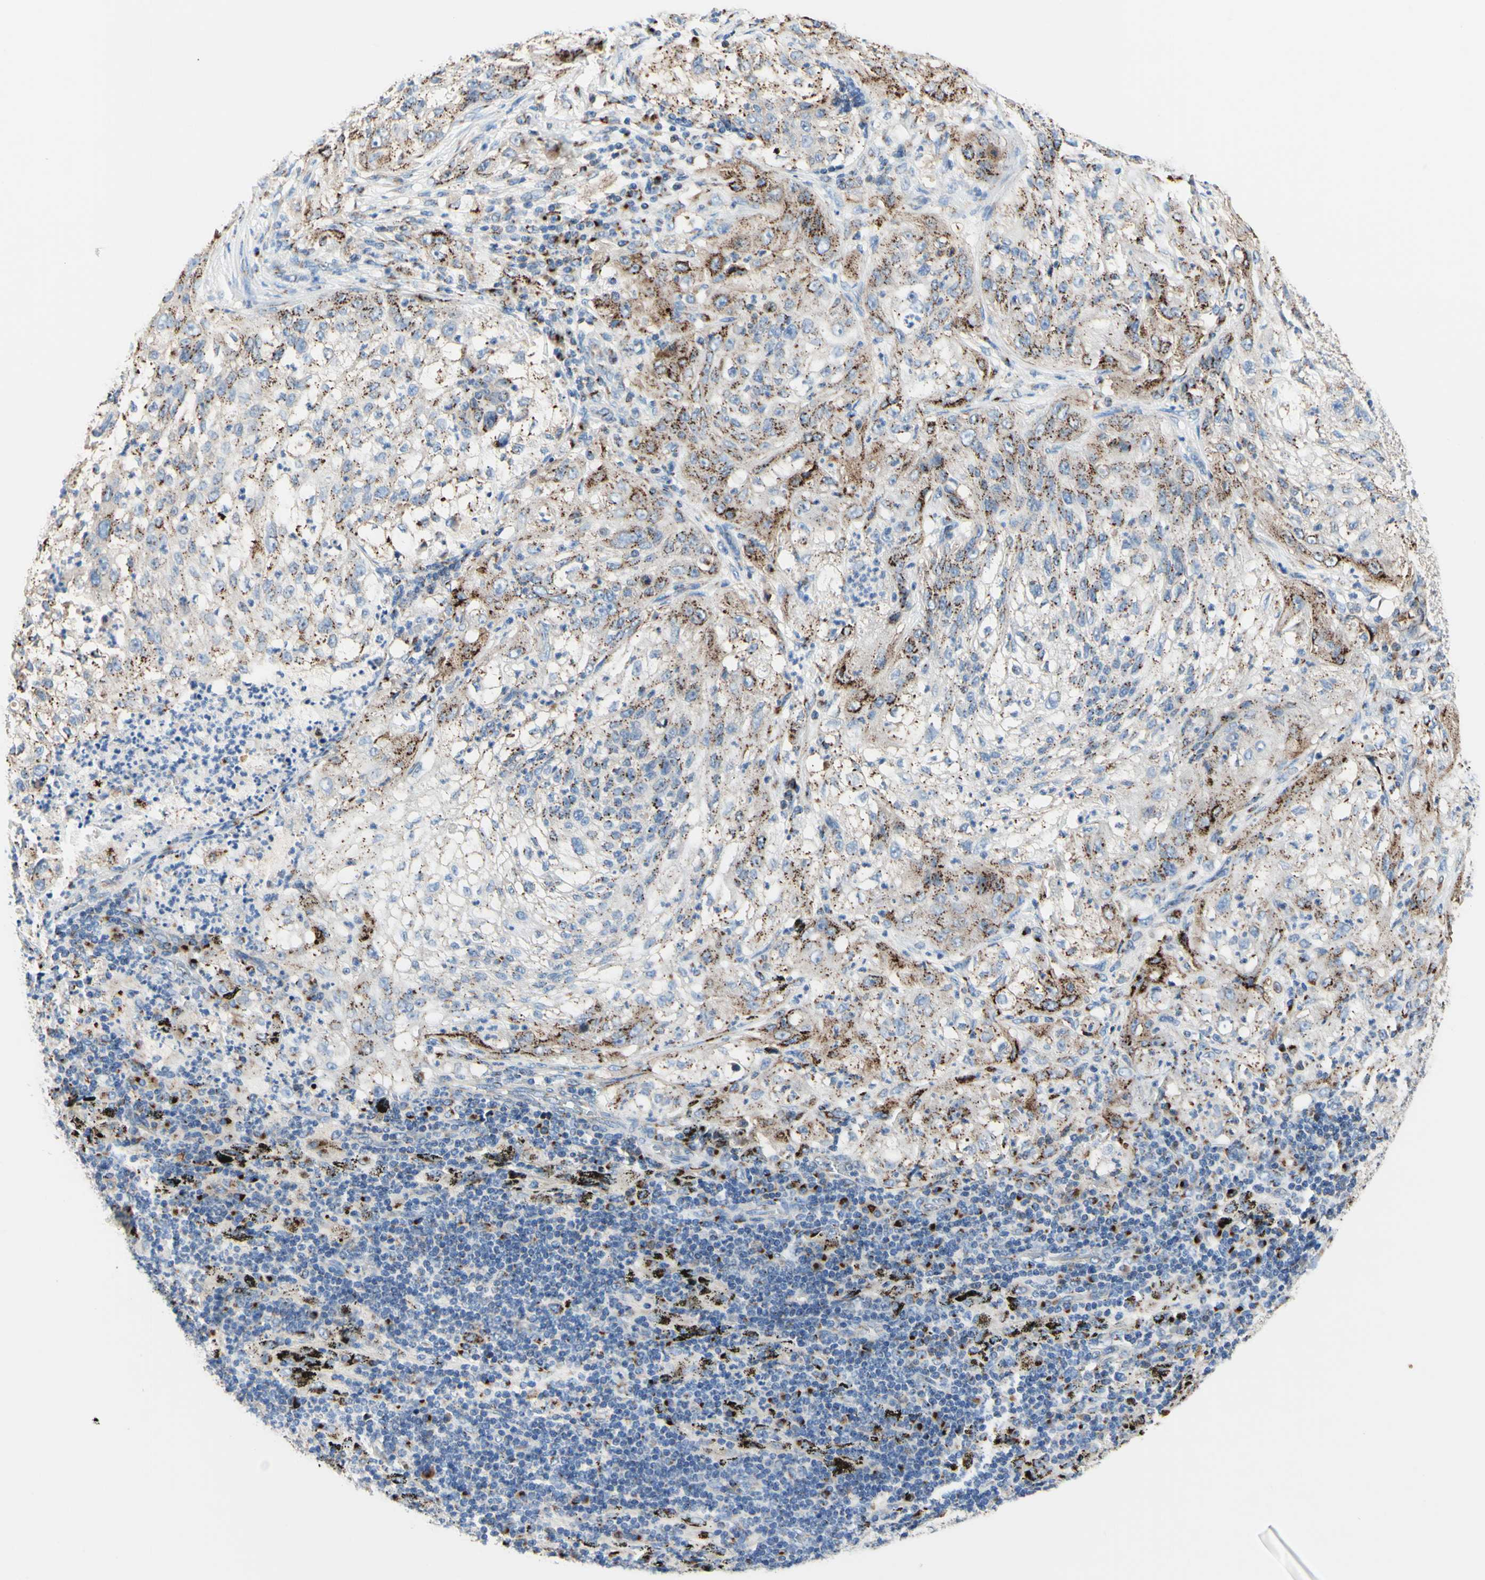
{"staining": {"intensity": "moderate", "quantity": "25%-75%", "location": "cytoplasmic/membranous"}, "tissue": "lung cancer", "cell_type": "Tumor cells", "image_type": "cancer", "snomed": [{"axis": "morphology", "description": "Inflammation, NOS"}, {"axis": "morphology", "description": "Squamous cell carcinoma, NOS"}, {"axis": "topography", "description": "Lymph node"}, {"axis": "topography", "description": "Soft tissue"}, {"axis": "topography", "description": "Lung"}], "caption": "Tumor cells reveal medium levels of moderate cytoplasmic/membranous staining in about 25%-75% of cells in lung squamous cell carcinoma.", "gene": "GALNT2", "patient": {"sex": "male", "age": 66}}